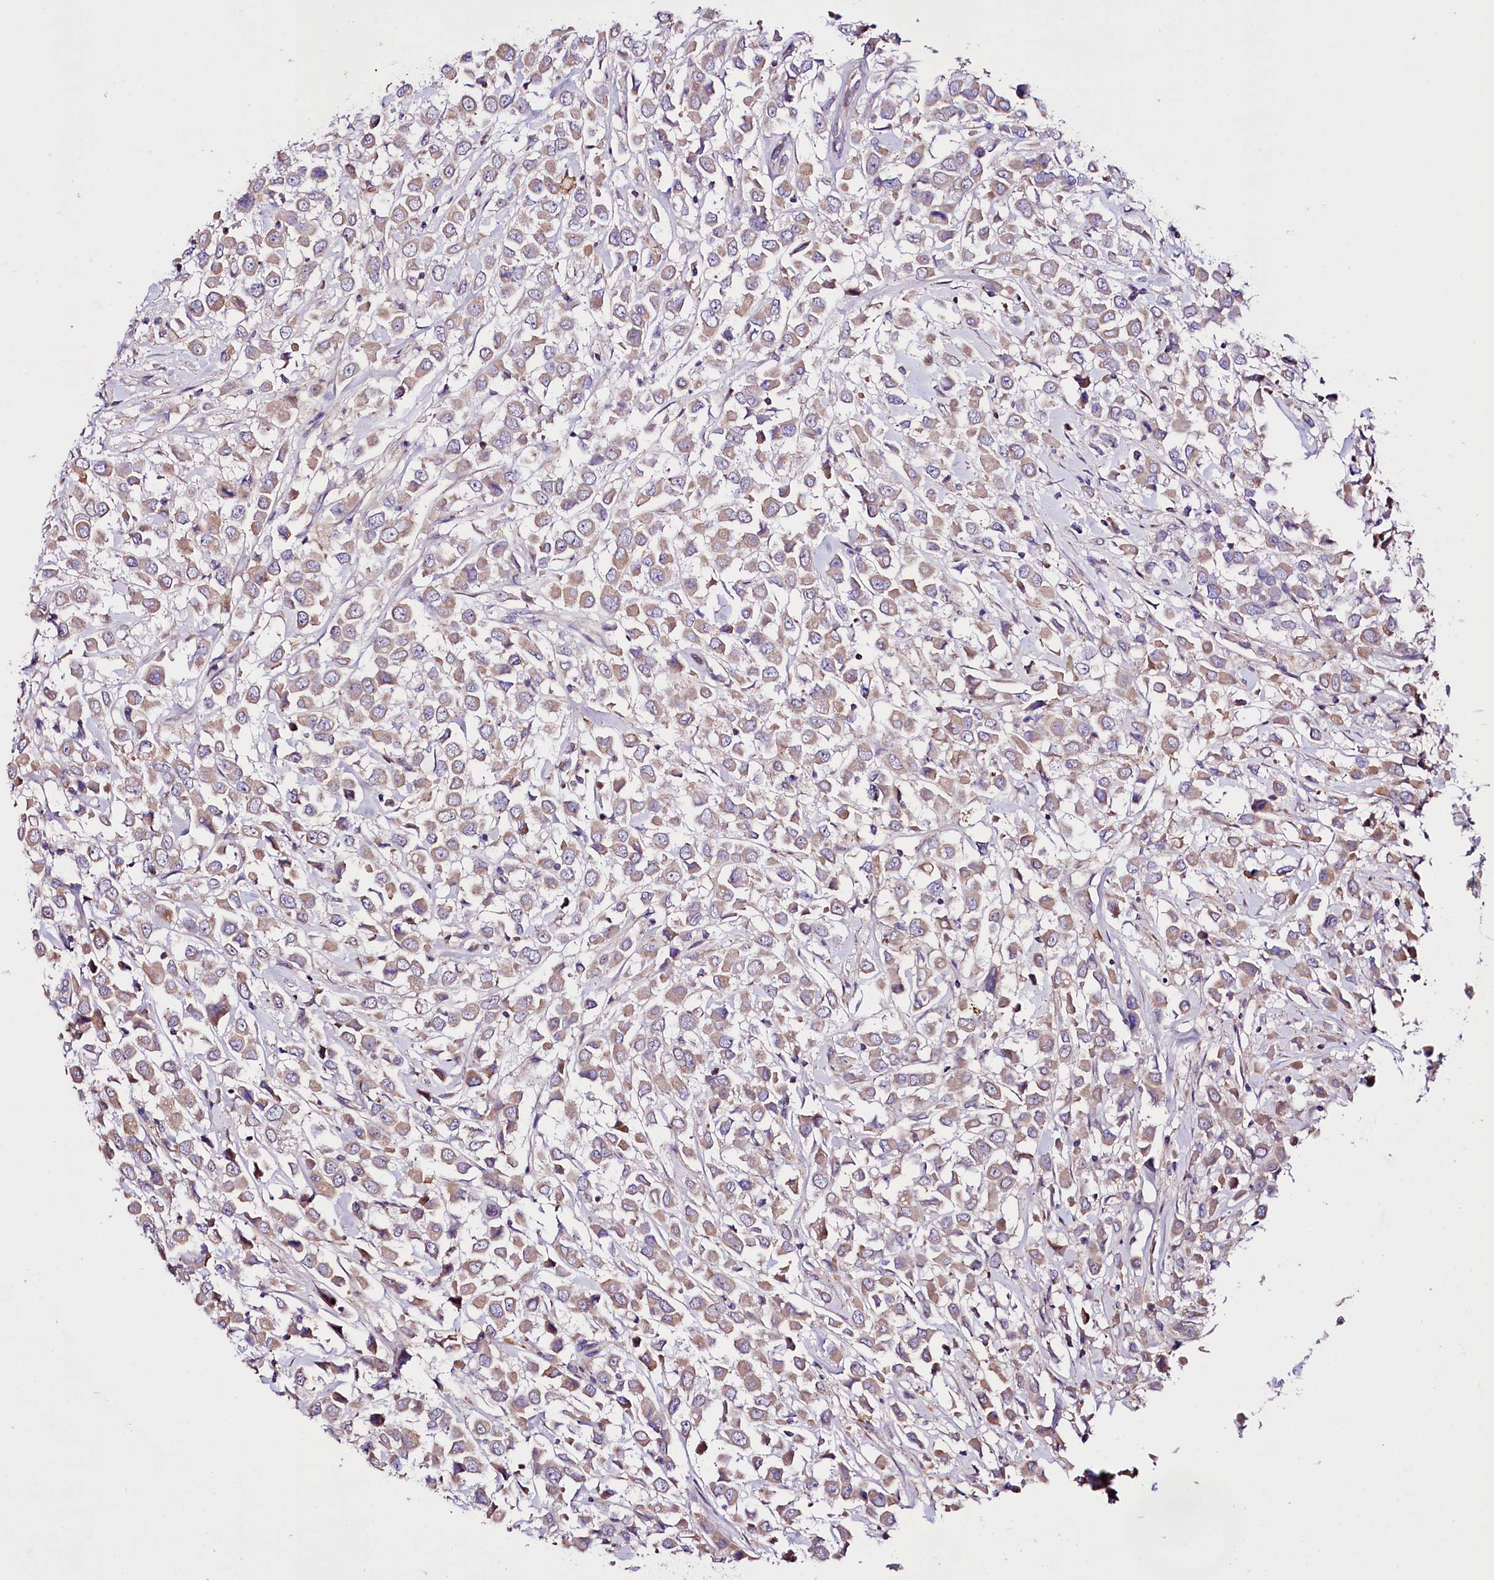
{"staining": {"intensity": "weak", "quantity": ">75%", "location": "cytoplasmic/membranous"}, "tissue": "breast cancer", "cell_type": "Tumor cells", "image_type": "cancer", "snomed": [{"axis": "morphology", "description": "Duct carcinoma"}, {"axis": "topography", "description": "Breast"}], "caption": "Immunohistochemistry of breast cancer demonstrates low levels of weak cytoplasmic/membranous positivity in approximately >75% of tumor cells. (Stains: DAB (3,3'-diaminobenzidine) in brown, nuclei in blue, Microscopy: brightfield microscopy at high magnification).", "gene": "ZNF45", "patient": {"sex": "female", "age": 61}}